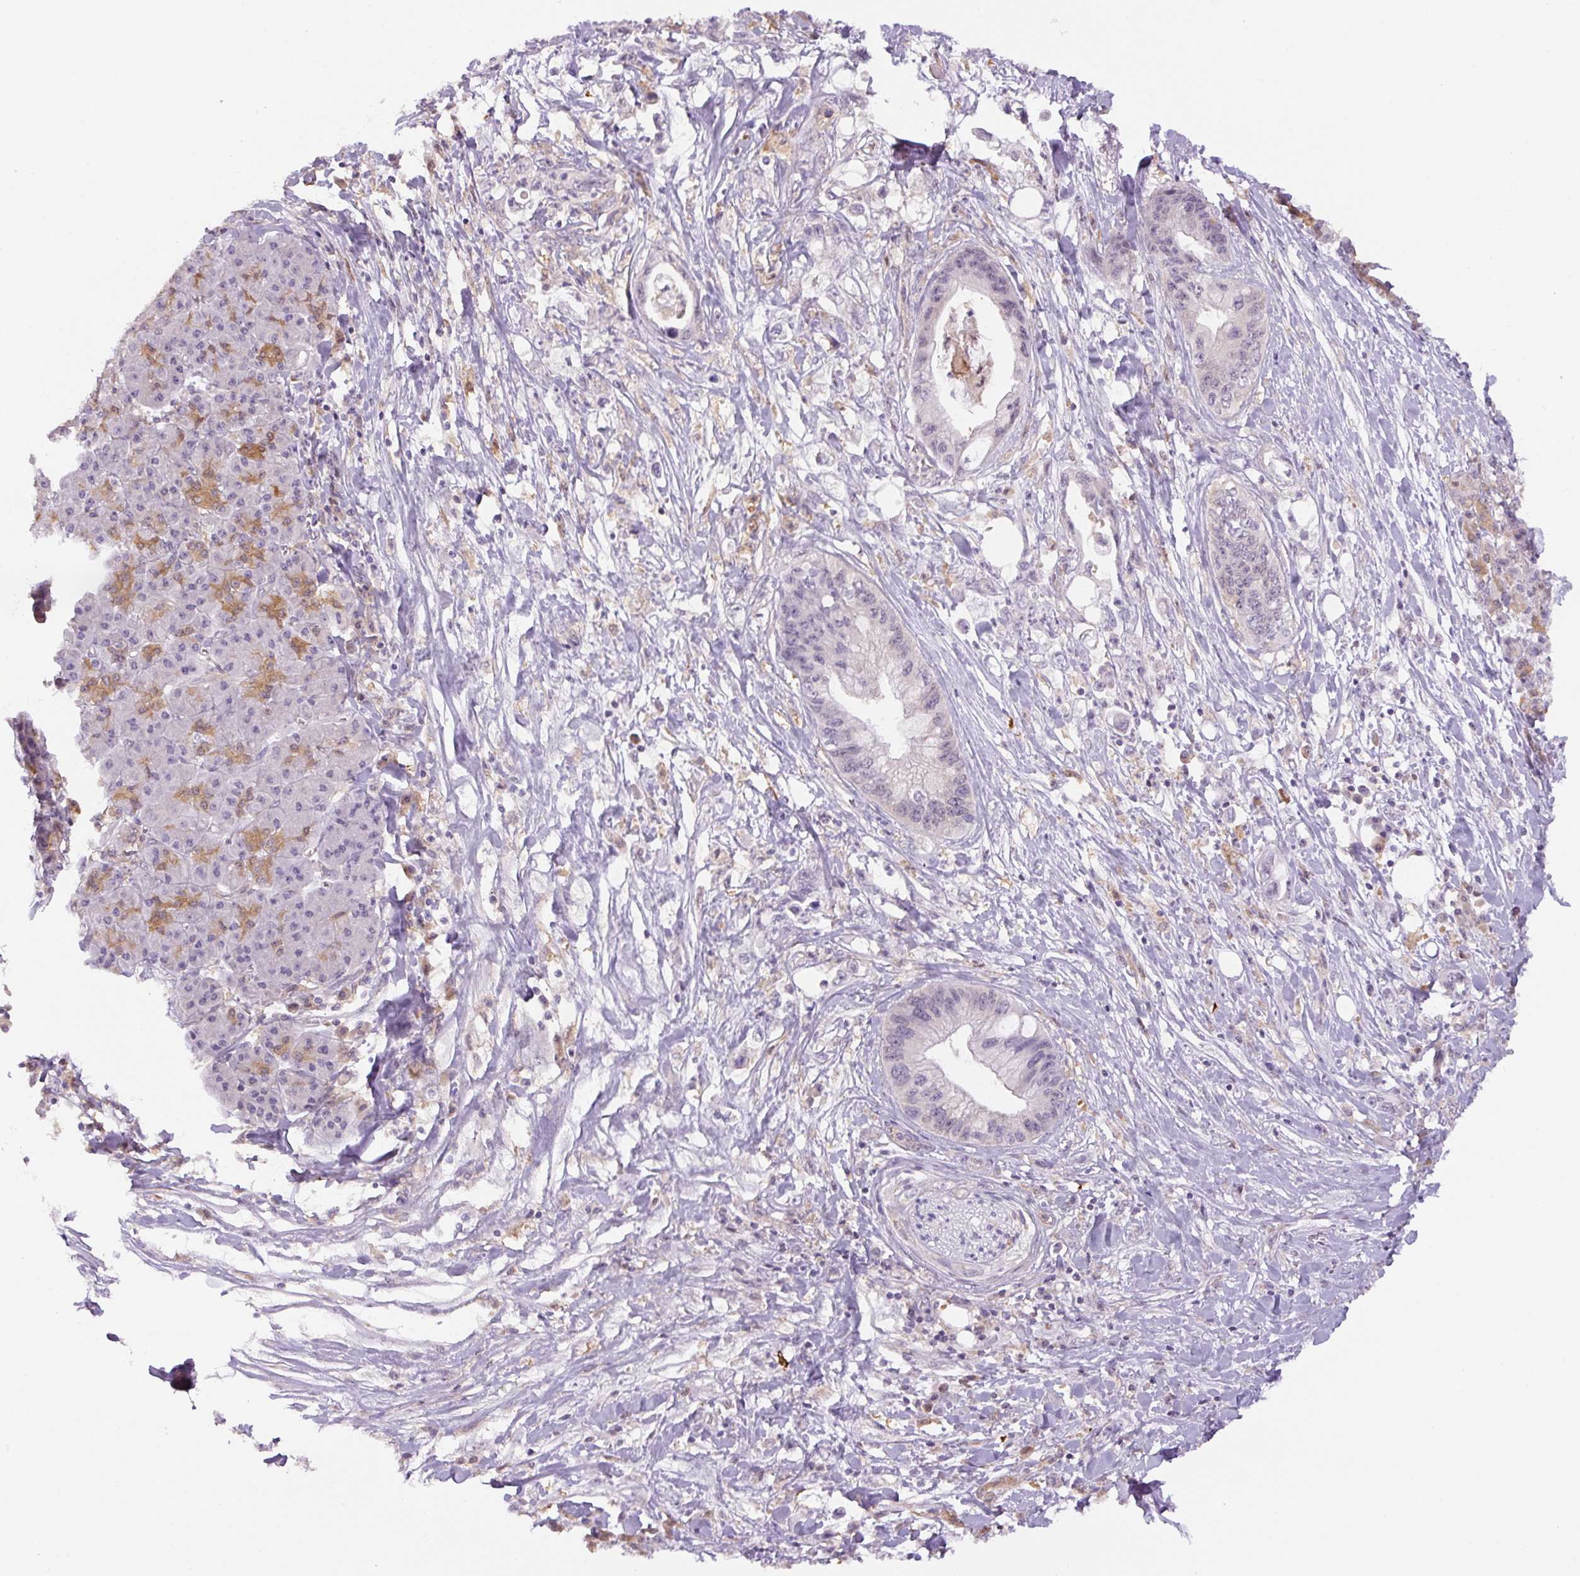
{"staining": {"intensity": "negative", "quantity": "none", "location": "none"}, "tissue": "pancreatic cancer", "cell_type": "Tumor cells", "image_type": "cancer", "snomed": [{"axis": "morphology", "description": "Adenocarcinoma, NOS"}, {"axis": "topography", "description": "Pancreas"}], "caption": "High power microscopy image of an immunohistochemistry (IHC) histopathology image of pancreatic adenocarcinoma, revealing no significant positivity in tumor cells. (Brightfield microscopy of DAB (3,3'-diaminobenzidine) IHC at high magnification).", "gene": "SPSB2", "patient": {"sex": "male", "age": 61}}